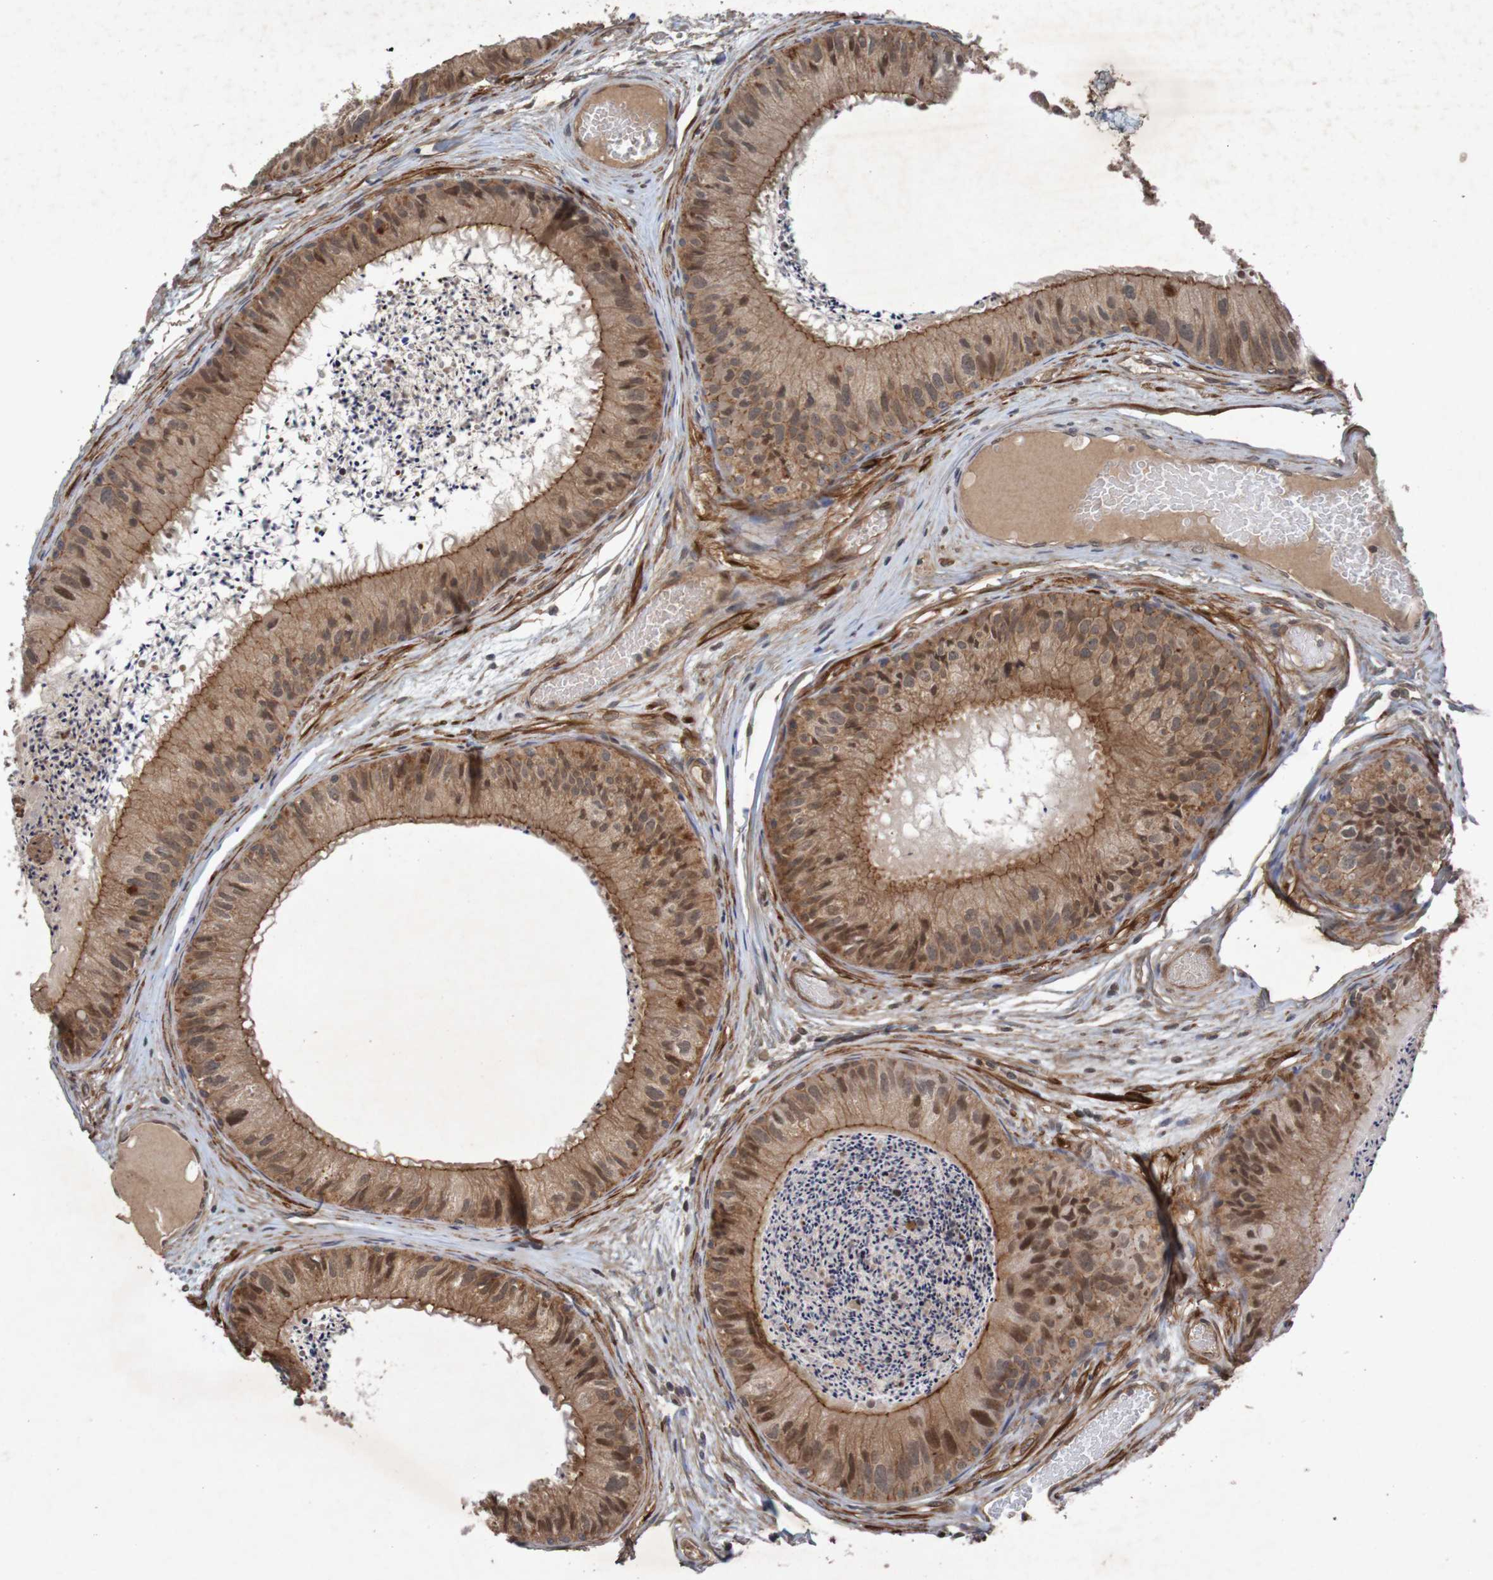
{"staining": {"intensity": "moderate", "quantity": ">75%", "location": "cytoplasmic/membranous"}, "tissue": "epididymis", "cell_type": "Glandular cells", "image_type": "normal", "snomed": [{"axis": "morphology", "description": "Normal tissue, NOS"}, {"axis": "topography", "description": "Epididymis"}], "caption": "Glandular cells reveal moderate cytoplasmic/membranous positivity in approximately >75% of cells in benign epididymis. The staining is performed using DAB (3,3'-diaminobenzidine) brown chromogen to label protein expression. The nuclei are counter-stained blue using hematoxylin.", "gene": "ARHGEF11", "patient": {"sex": "male", "age": 31}}